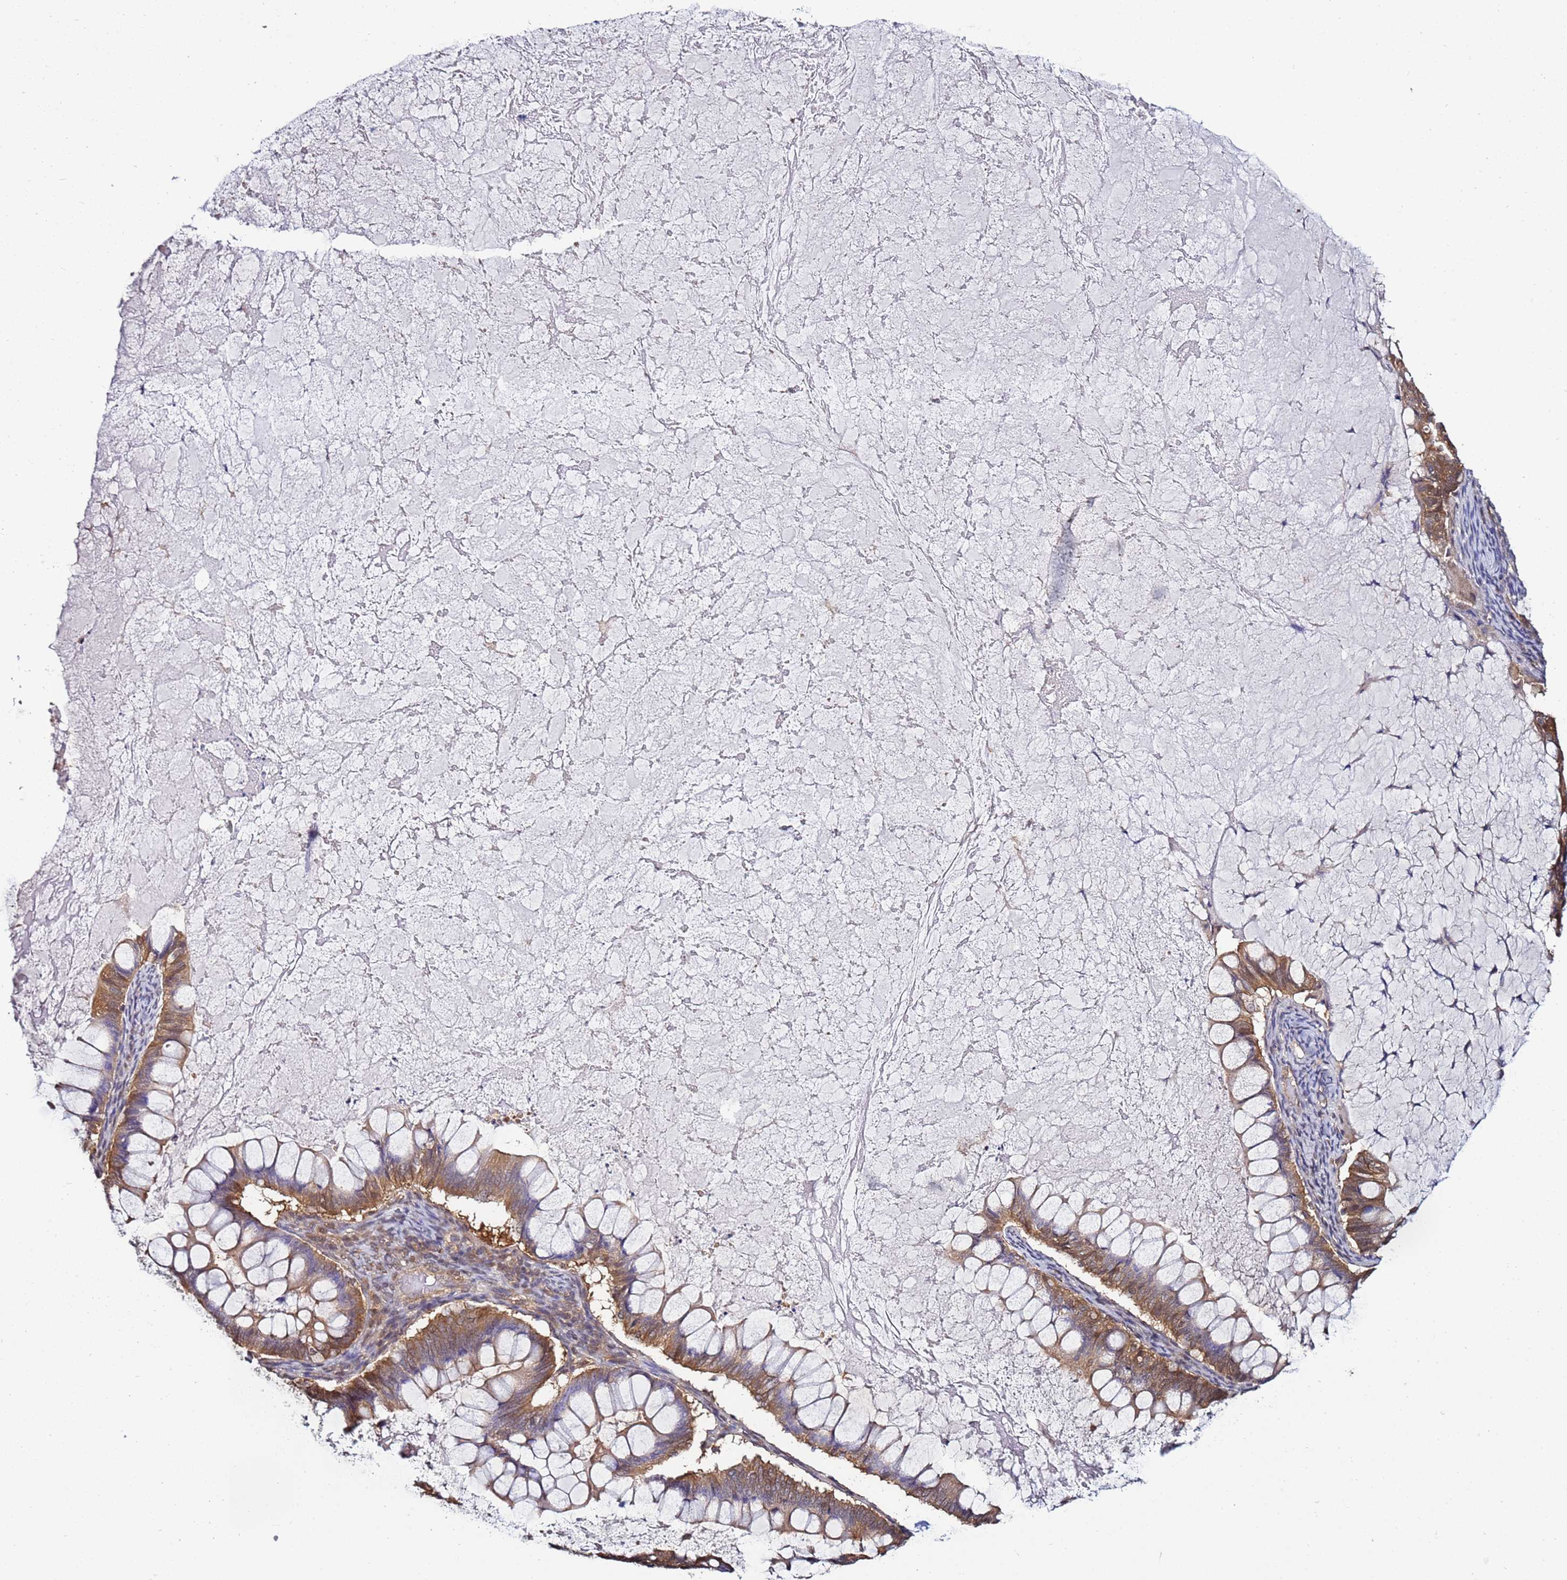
{"staining": {"intensity": "moderate", "quantity": ">75%", "location": "cytoplasmic/membranous"}, "tissue": "ovarian cancer", "cell_type": "Tumor cells", "image_type": "cancer", "snomed": [{"axis": "morphology", "description": "Cystadenocarcinoma, mucinous, NOS"}, {"axis": "topography", "description": "Ovary"}], "caption": "Mucinous cystadenocarcinoma (ovarian) was stained to show a protein in brown. There is medium levels of moderate cytoplasmic/membranous positivity in approximately >75% of tumor cells. (IHC, brightfield microscopy, high magnification).", "gene": "NAXE", "patient": {"sex": "female", "age": 61}}